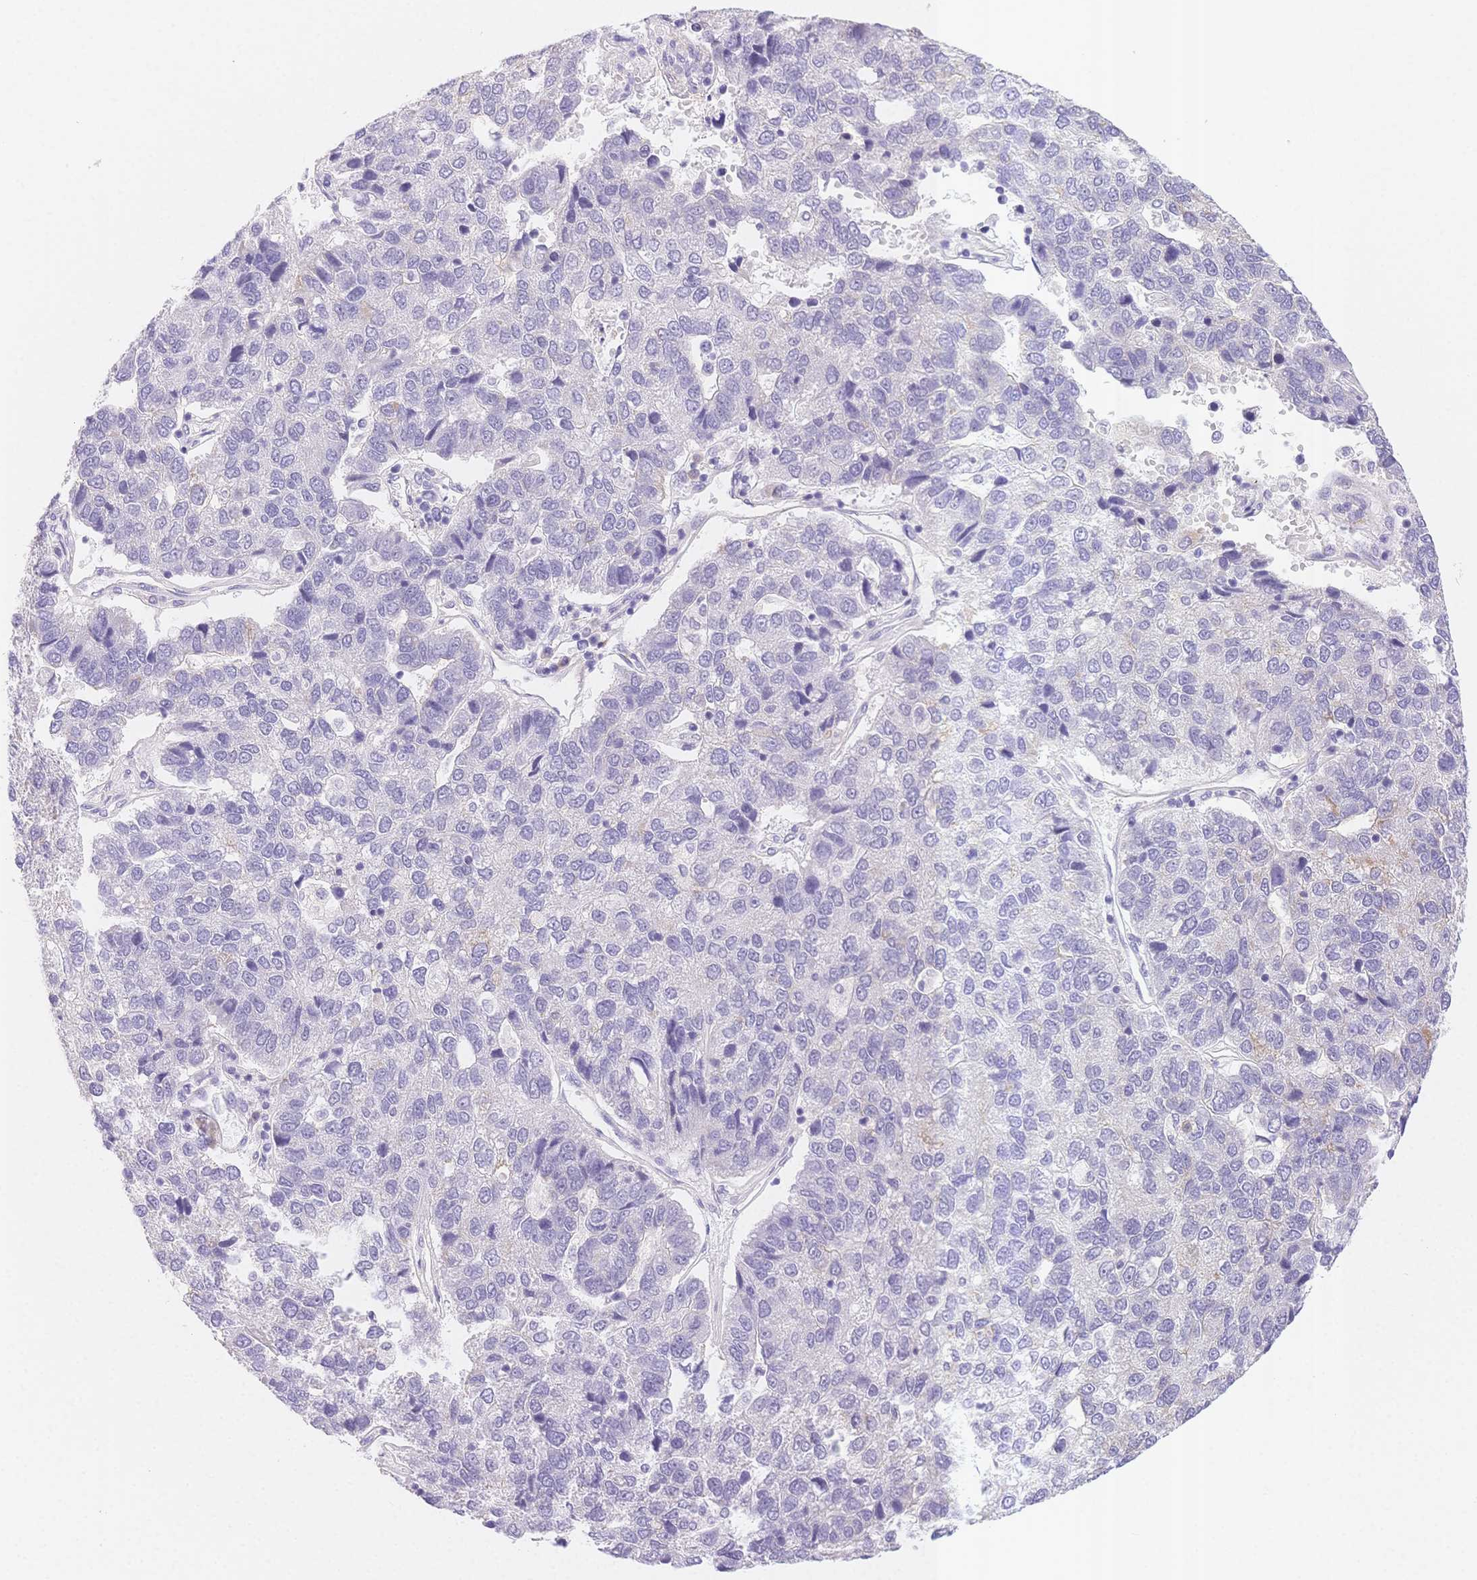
{"staining": {"intensity": "negative", "quantity": "none", "location": "none"}, "tissue": "pancreatic cancer", "cell_type": "Tumor cells", "image_type": "cancer", "snomed": [{"axis": "morphology", "description": "Adenocarcinoma, NOS"}, {"axis": "topography", "description": "Pancreas"}], "caption": "Pancreatic cancer (adenocarcinoma) was stained to show a protein in brown. There is no significant expression in tumor cells.", "gene": "CSN1S1", "patient": {"sex": "female", "age": 61}}